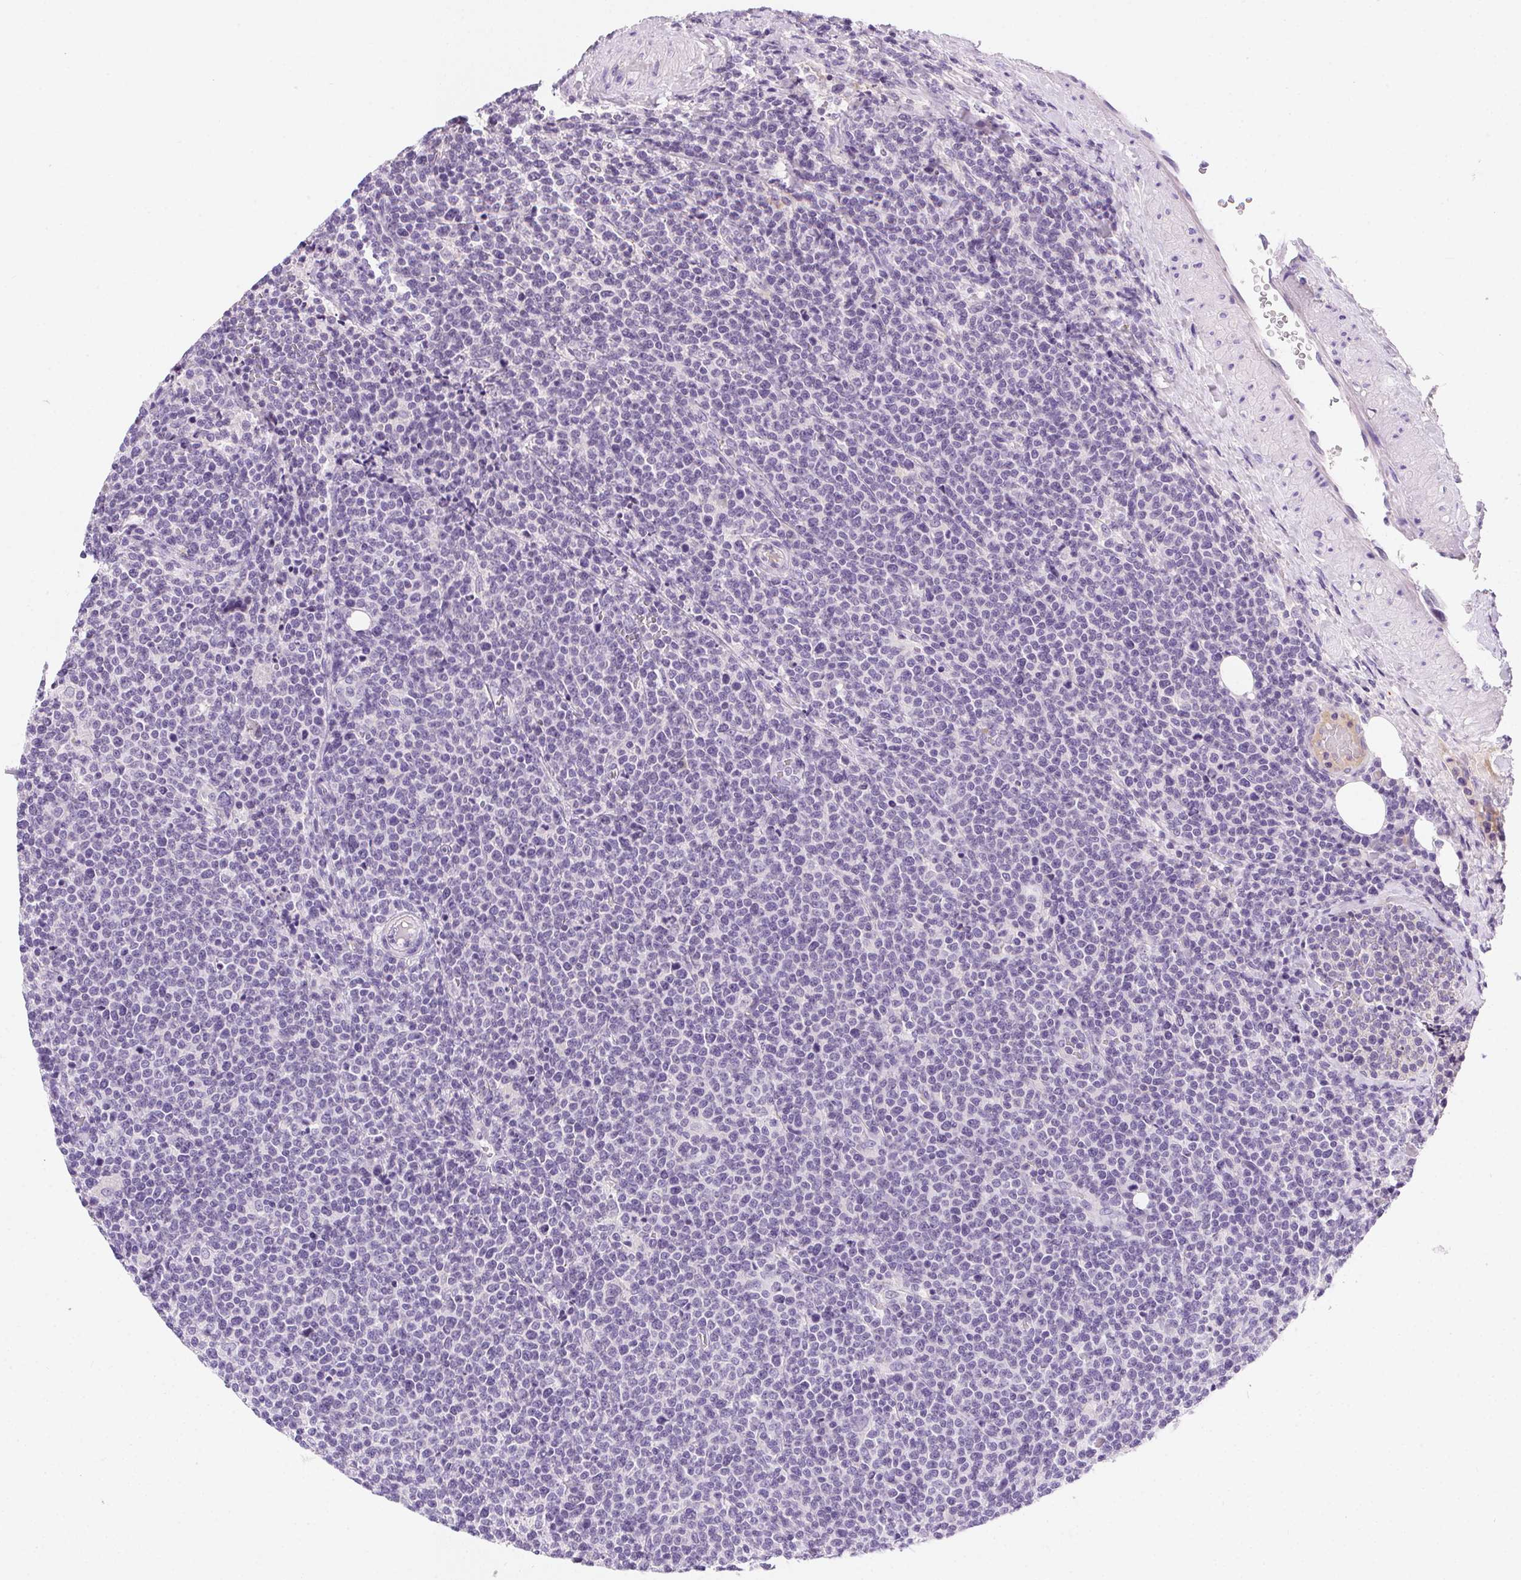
{"staining": {"intensity": "negative", "quantity": "none", "location": "none"}, "tissue": "lymphoma", "cell_type": "Tumor cells", "image_type": "cancer", "snomed": [{"axis": "morphology", "description": "Malignant lymphoma, non-Hodgkin's type, High grade"}, {"axis": "topography", "description": "Lymph node"}], "caption": "Lymphoma stained for a protein using immunohistochemistry displays no positivity tumor cells.", "gene": "SSTR4", "patient": {"sex": "male", "age": 61}}